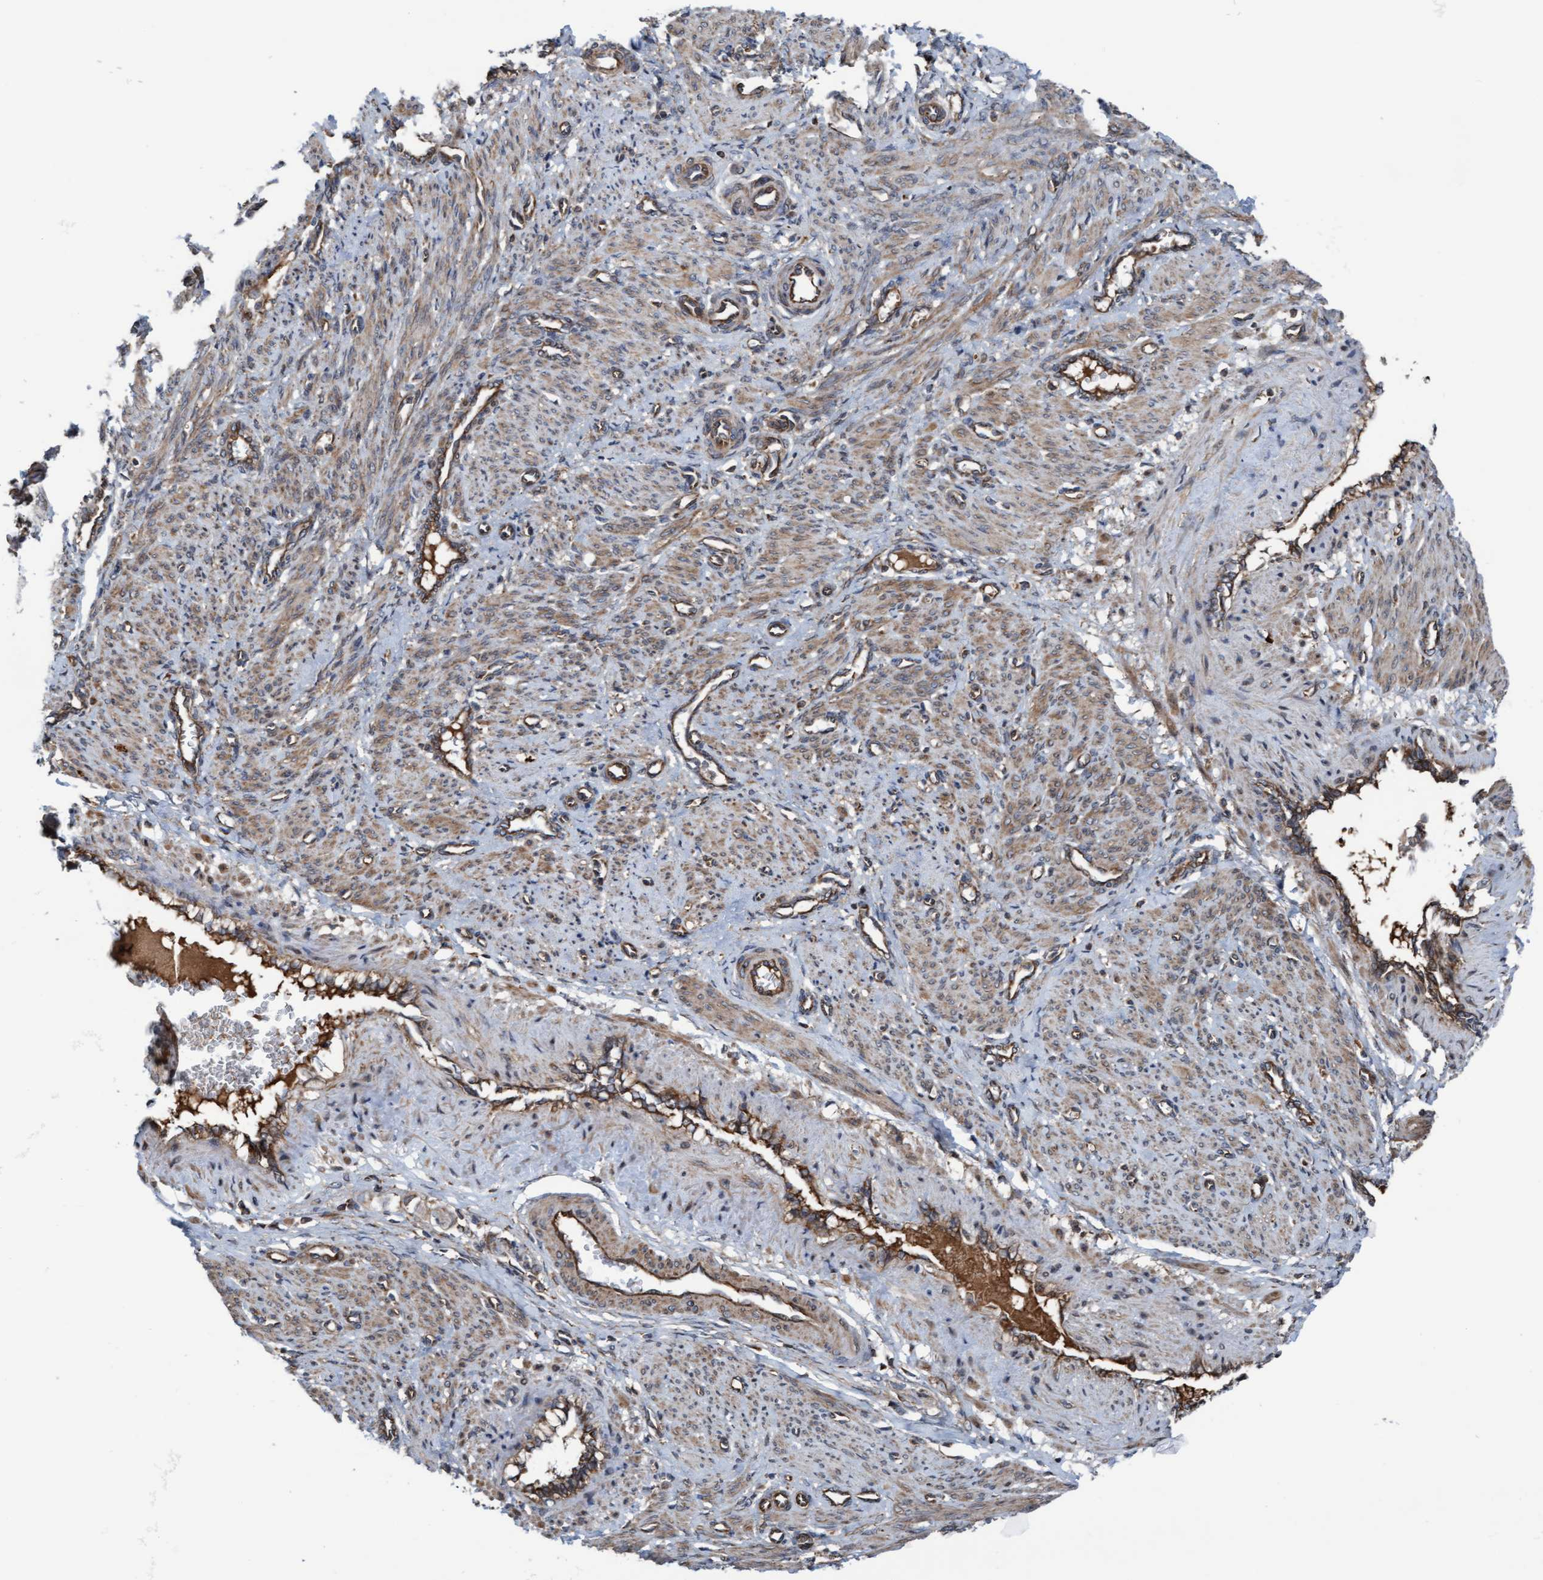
{"staining": {"intensity": "weak", "quantity": ">75%", "location": "cytoplasmic/membranous"}, "tissue": "smooth muscle", "cell_type": "Smooth muscle cells", "image_type": "normal", "snomed": [{"axis": "morphology", "description": "Normal tissue, NOS"}, {"axis": "topography", "description": "Endometrium"}], "caption": "Smooth muscle cells demonstrate weak cytoplasmic/membranous positivity in approximately >75% of cells in benign smooth muscle.", "gene": "RAP1GAP2", "patient": {"sex": "female", "age": 33}}